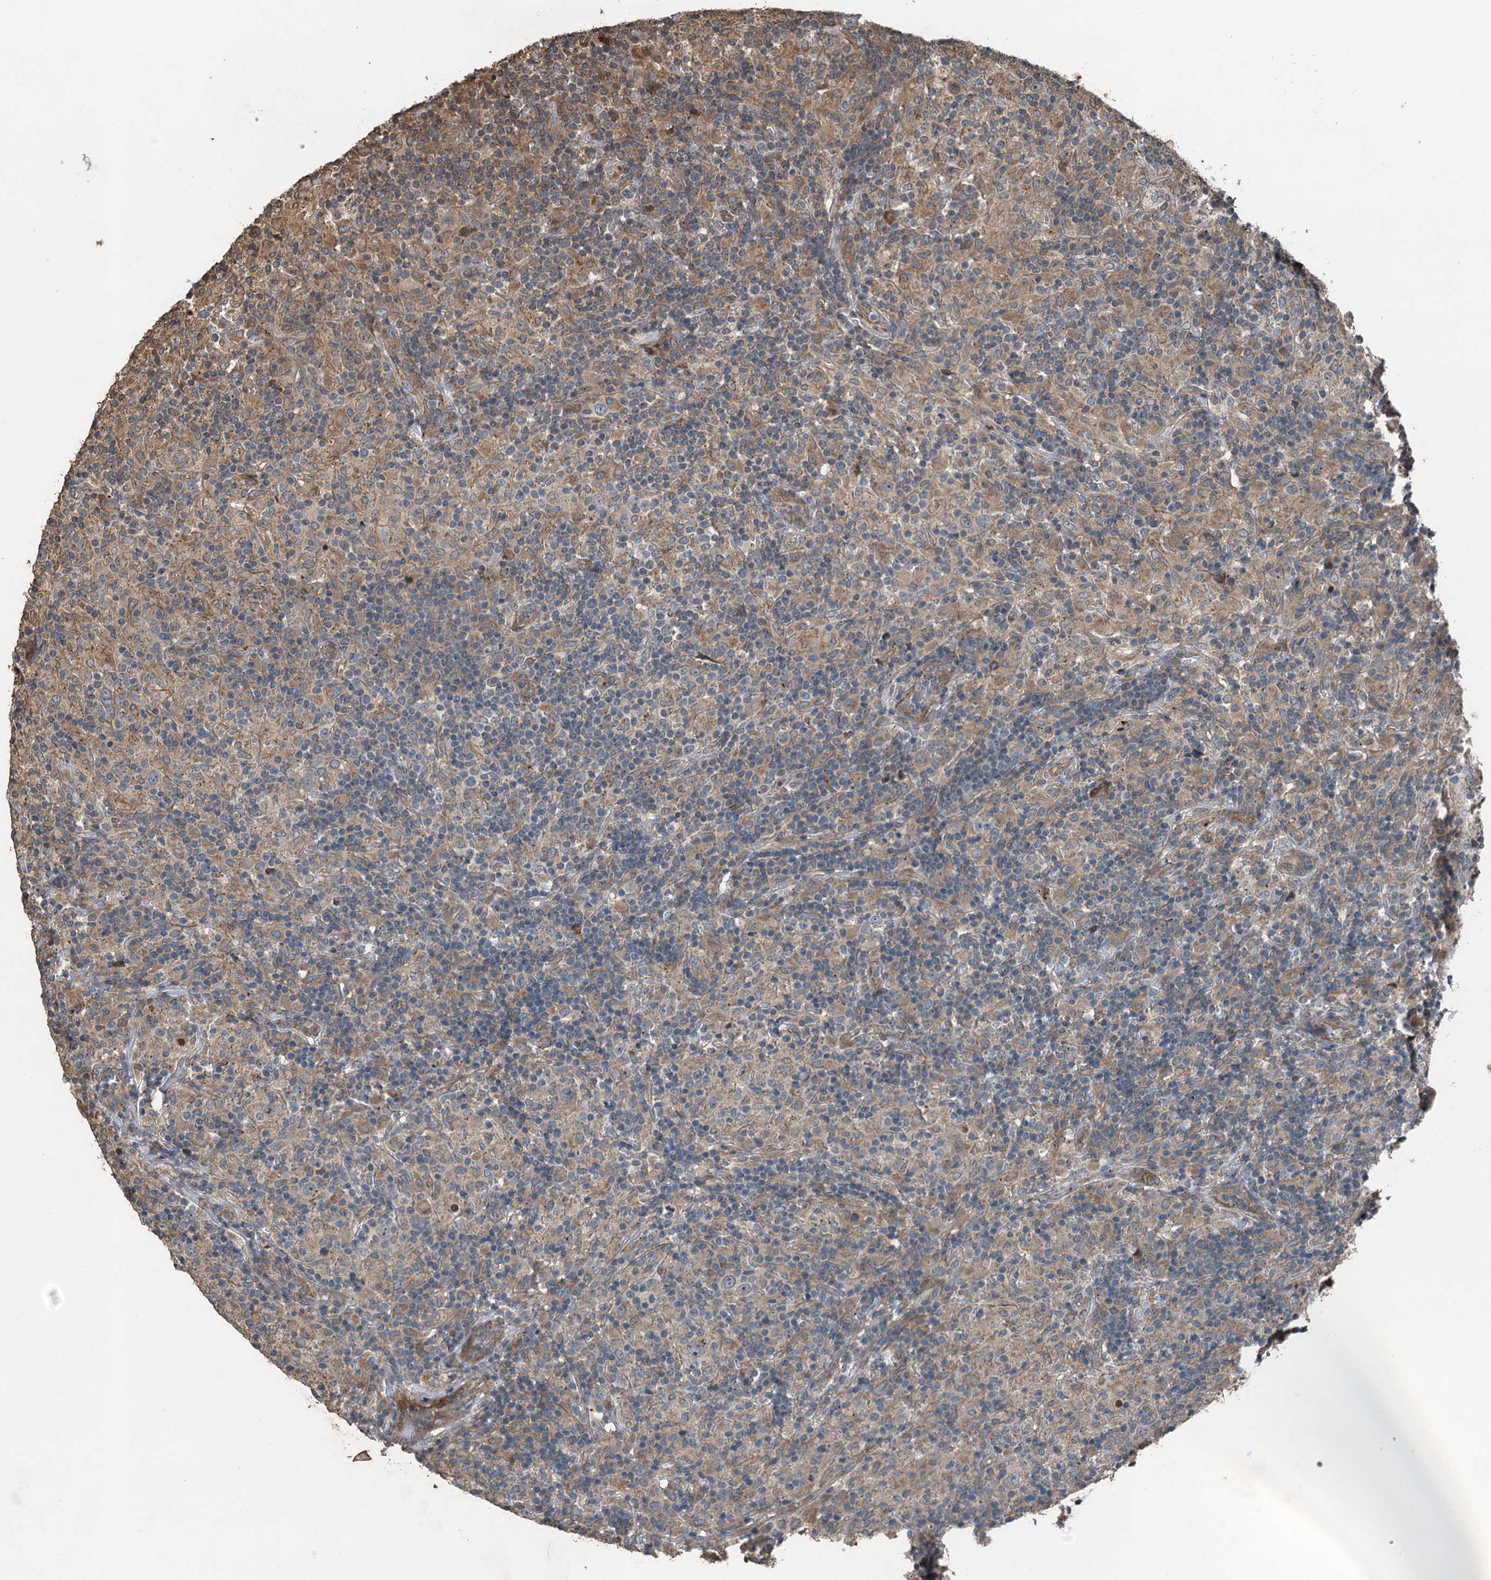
{"staining": {"intensity": "negative", "quantity": "none", "location": "none"}, "tissue": "lymphoma", "cell_type": "Tumor cells", "image_type": "cancer", "snomed": [{"axis": "morphology", "description": "Hodgkin's disease, NOS"}, {"axis": "topography", "description": "Lymph node"}], "caption": "This is an immunohistochemistry image of human lymphoma. There is no staining in tumor cells.", "gene": "TCTN1", "patient": {"sex": "male", "age": 70}}